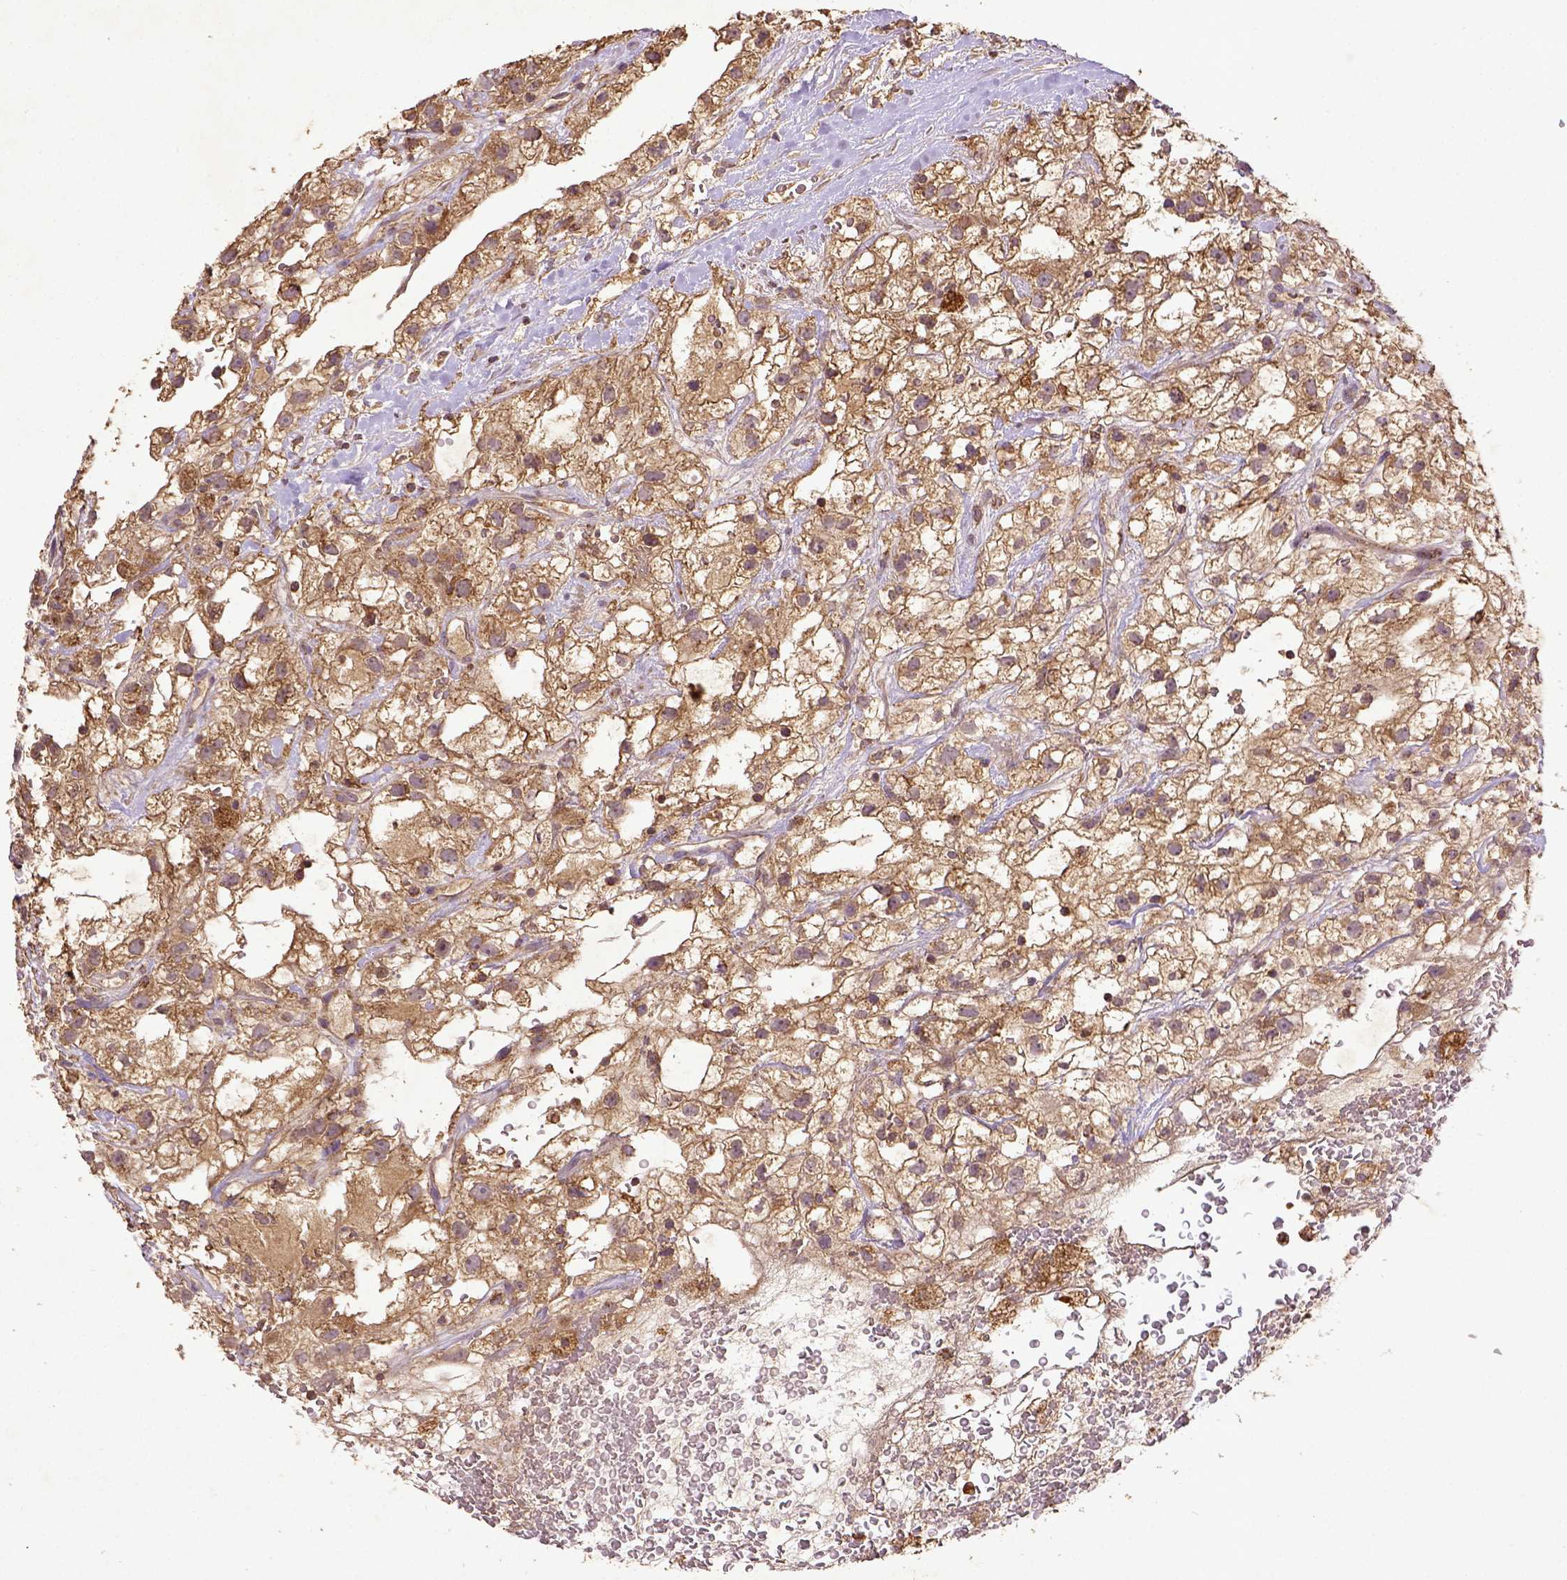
{"staining": {"intensity": "moderate", "quantity": ">75%", "location": "cytoplasmic/membranous"}, "tissue": "renal cancer", "cell_type": "Tumor cells", "image_type": "cancer", "snomed": [{"axis": "morphology", "description": "Adenocarcinoma, NOS"}, {"axis": "topography", "description": "Kidney"}], "caption": "DAB immunohistochemical staining of human renal cancer (adenocarcinoma) reveals moderate cytoplasmic/membranous protein staining in approximately >75% of tumor cells.", "gene": "MT-CO1", "patient": {"sex": "male", "age": 59}}